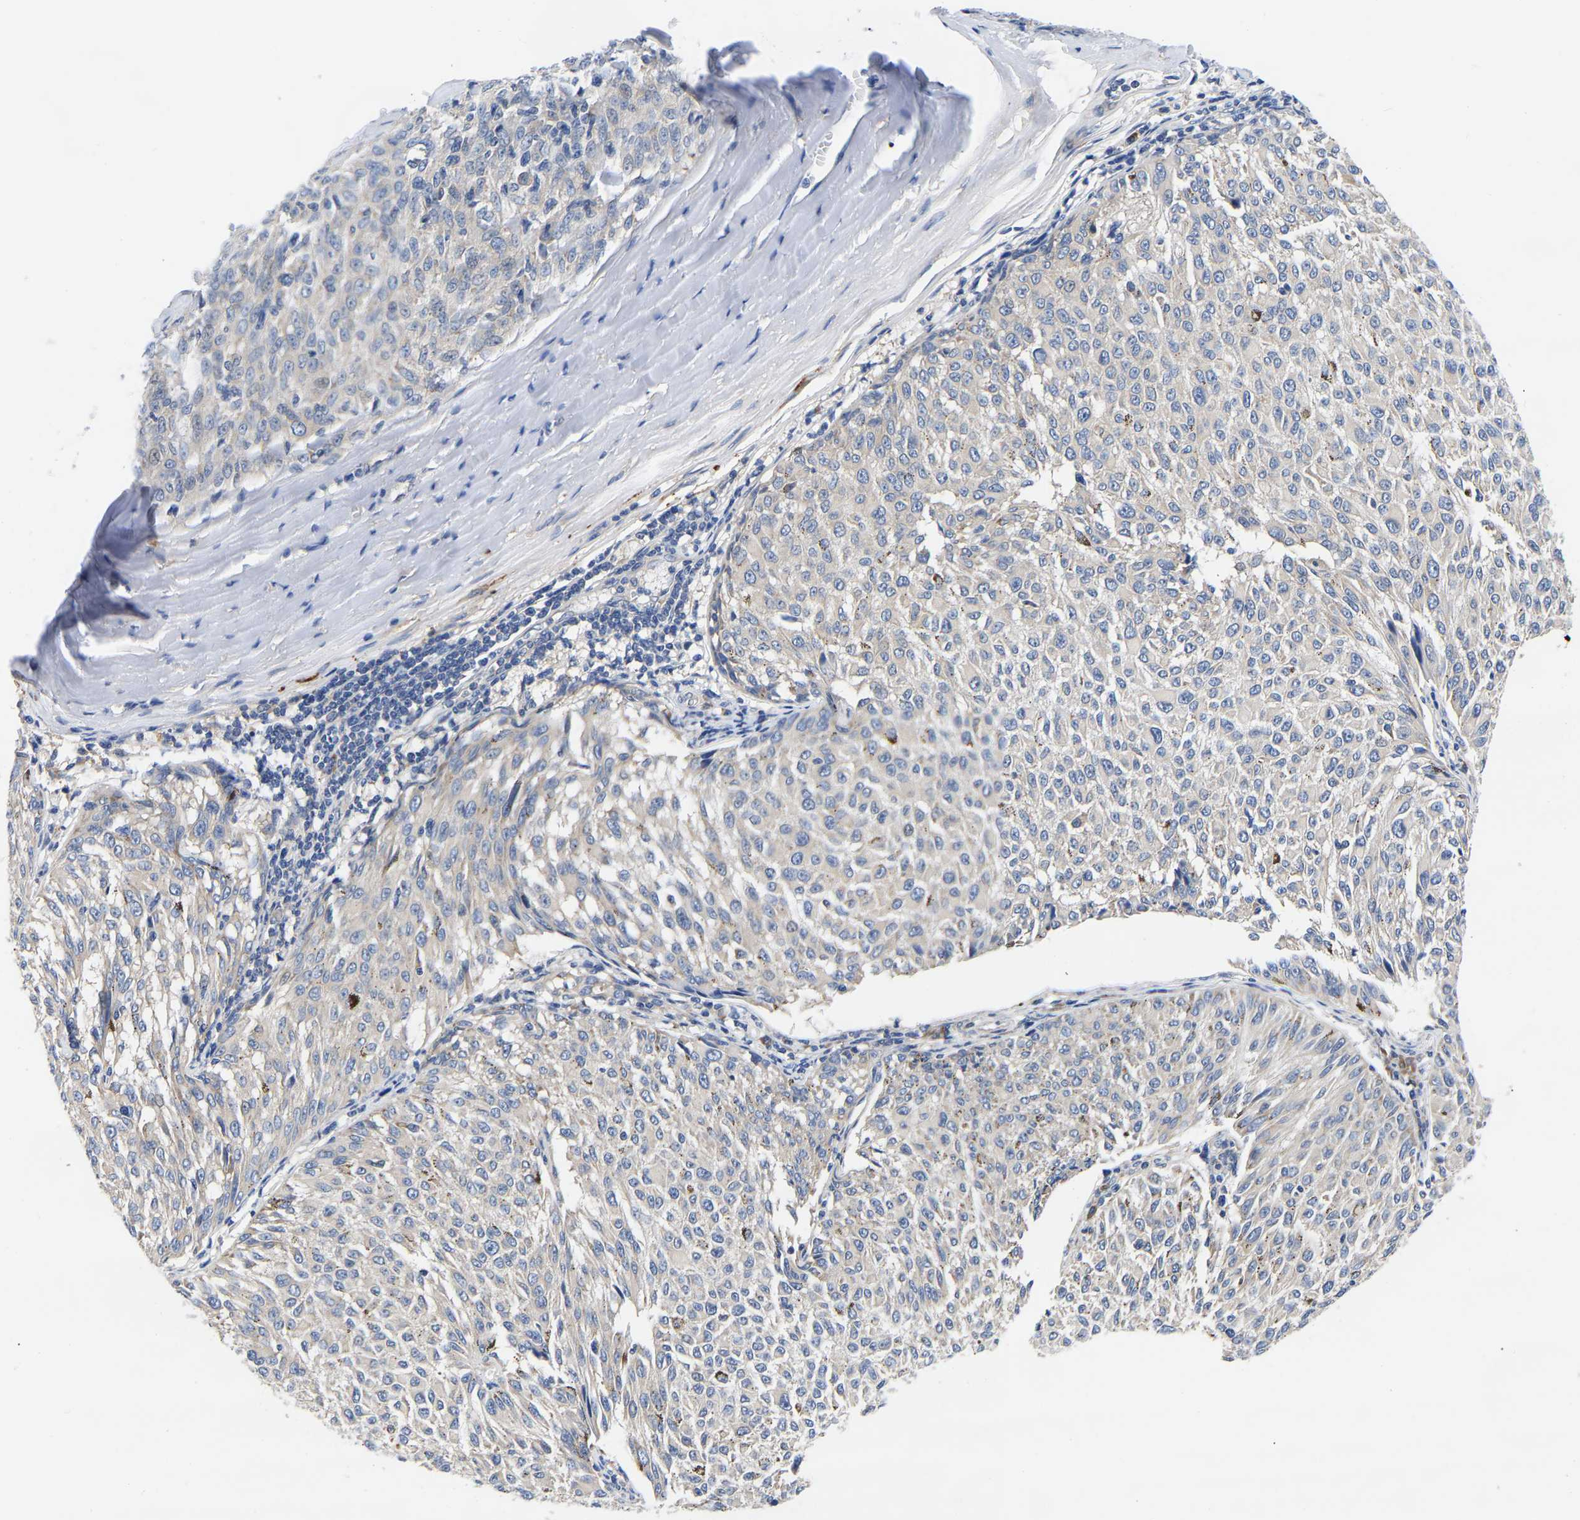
{"staining": {"intensity": "negative", "quantity": "none", "location": "none"}, "tissue": "melanoma", "cell_type": "Tumor cells", "image_type": "cancer", "snomed": [{"axis": "morphology", "description": "Malignant melanoma, NOS"}, {"axis": "topography", "description": "Skin"}], "caption": "DAB immunohistochemical staining of human malignant melanoma exhibits no significant expression in tumor cells.", "gene": "CCDC6", "patient": {"sex": "female", "age": 72}}